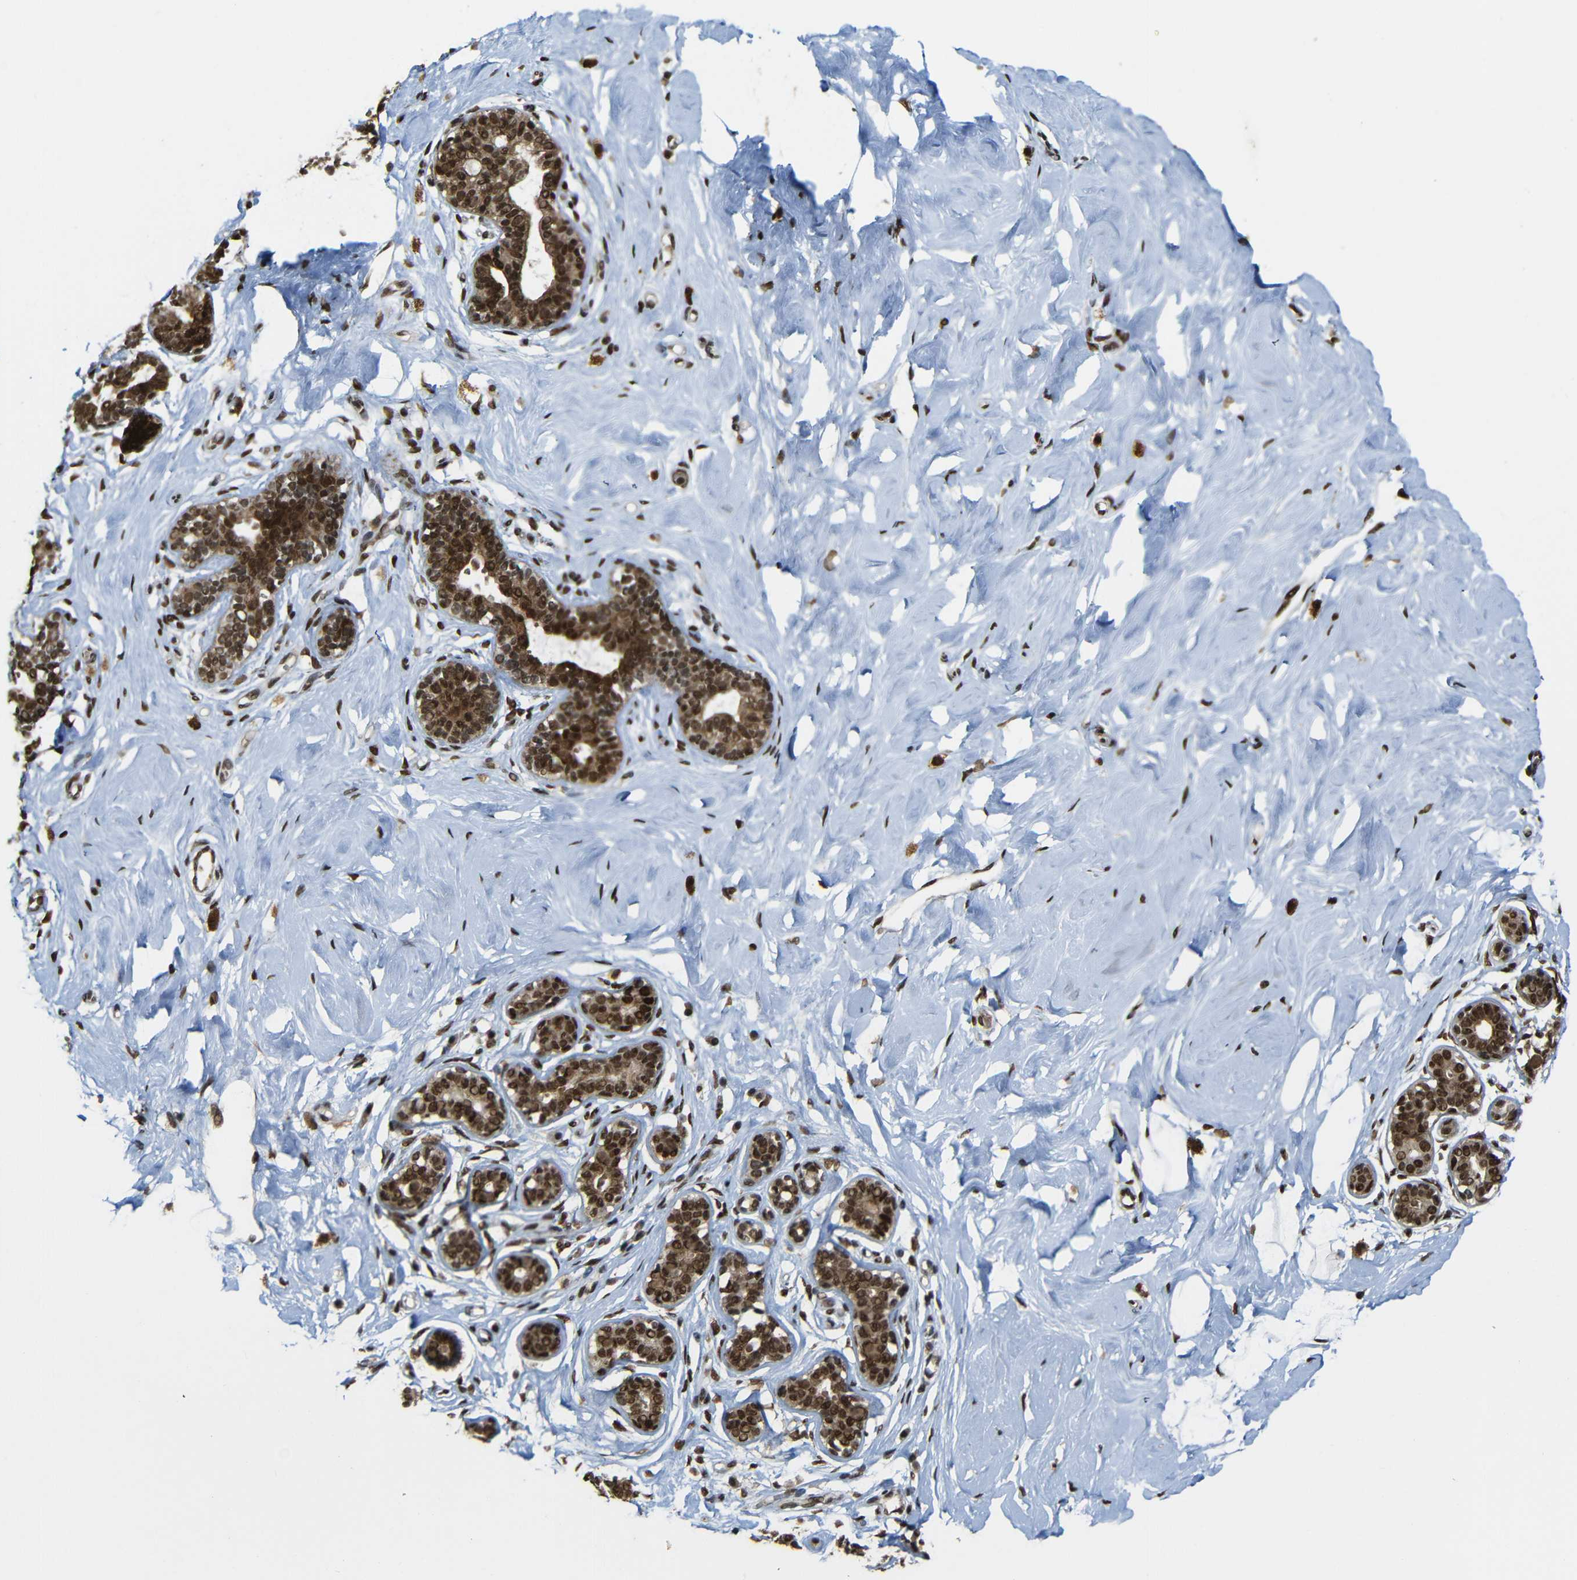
{"staining": {"intensity": "moderate", "quantity": ">75%", "location": "nuclear"}, "tissue": "breast", "cell_type": "Adipocytes", "image_type": "normal", "snomed": [{"axis": "morphology", "description": "Normal tissue, NOS"}, {"axis": "topography", "description": "Breast"}], "caption": "Protein staining of unremarkable breast shows moderate nuclear positivity in approximately >75% of adipocytes.", "gene": "TCF7L2", "patient": {"sex": "female", "age": 23}}